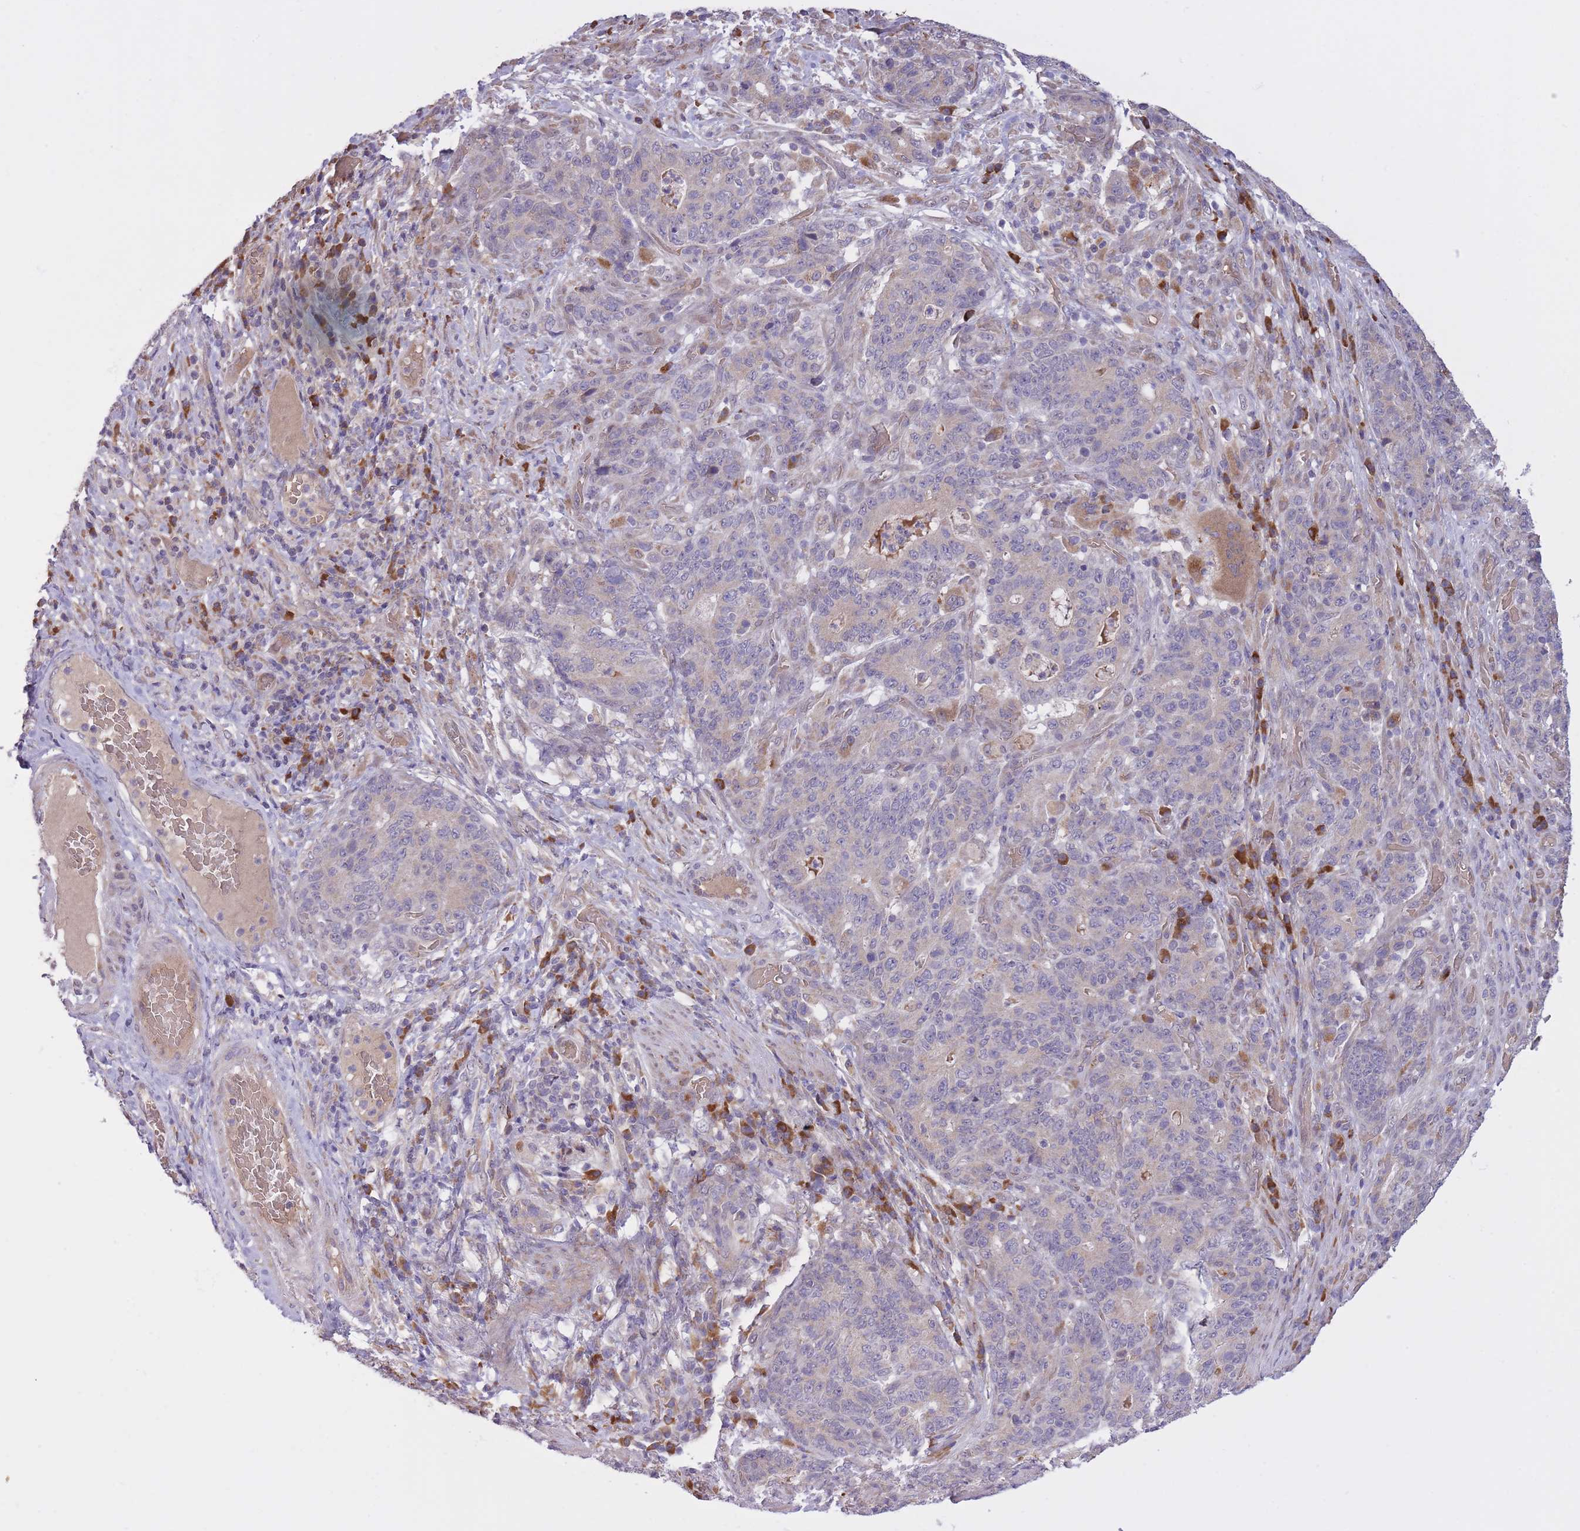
{"staining": {"intensity": "negative", "quantity": "none", "location": "none"}, "tissue": "stomach cancer", "cell_type": "Tumor cells", "image_type": "cancer", "snomed": [{"axis": "morphology", "description": "Normal tissue, NOS"}, {"axis": "morphology", "description": "Adenocarcinoma, NOS"}, {"axis": "topography", "description": "Stomach"}], "caption": "Tumor cells are negative for brown protein staining in stomach adenocarcinoma.", "gene": "POLR3F", "patient": {"sex": "female", "age": 64}}